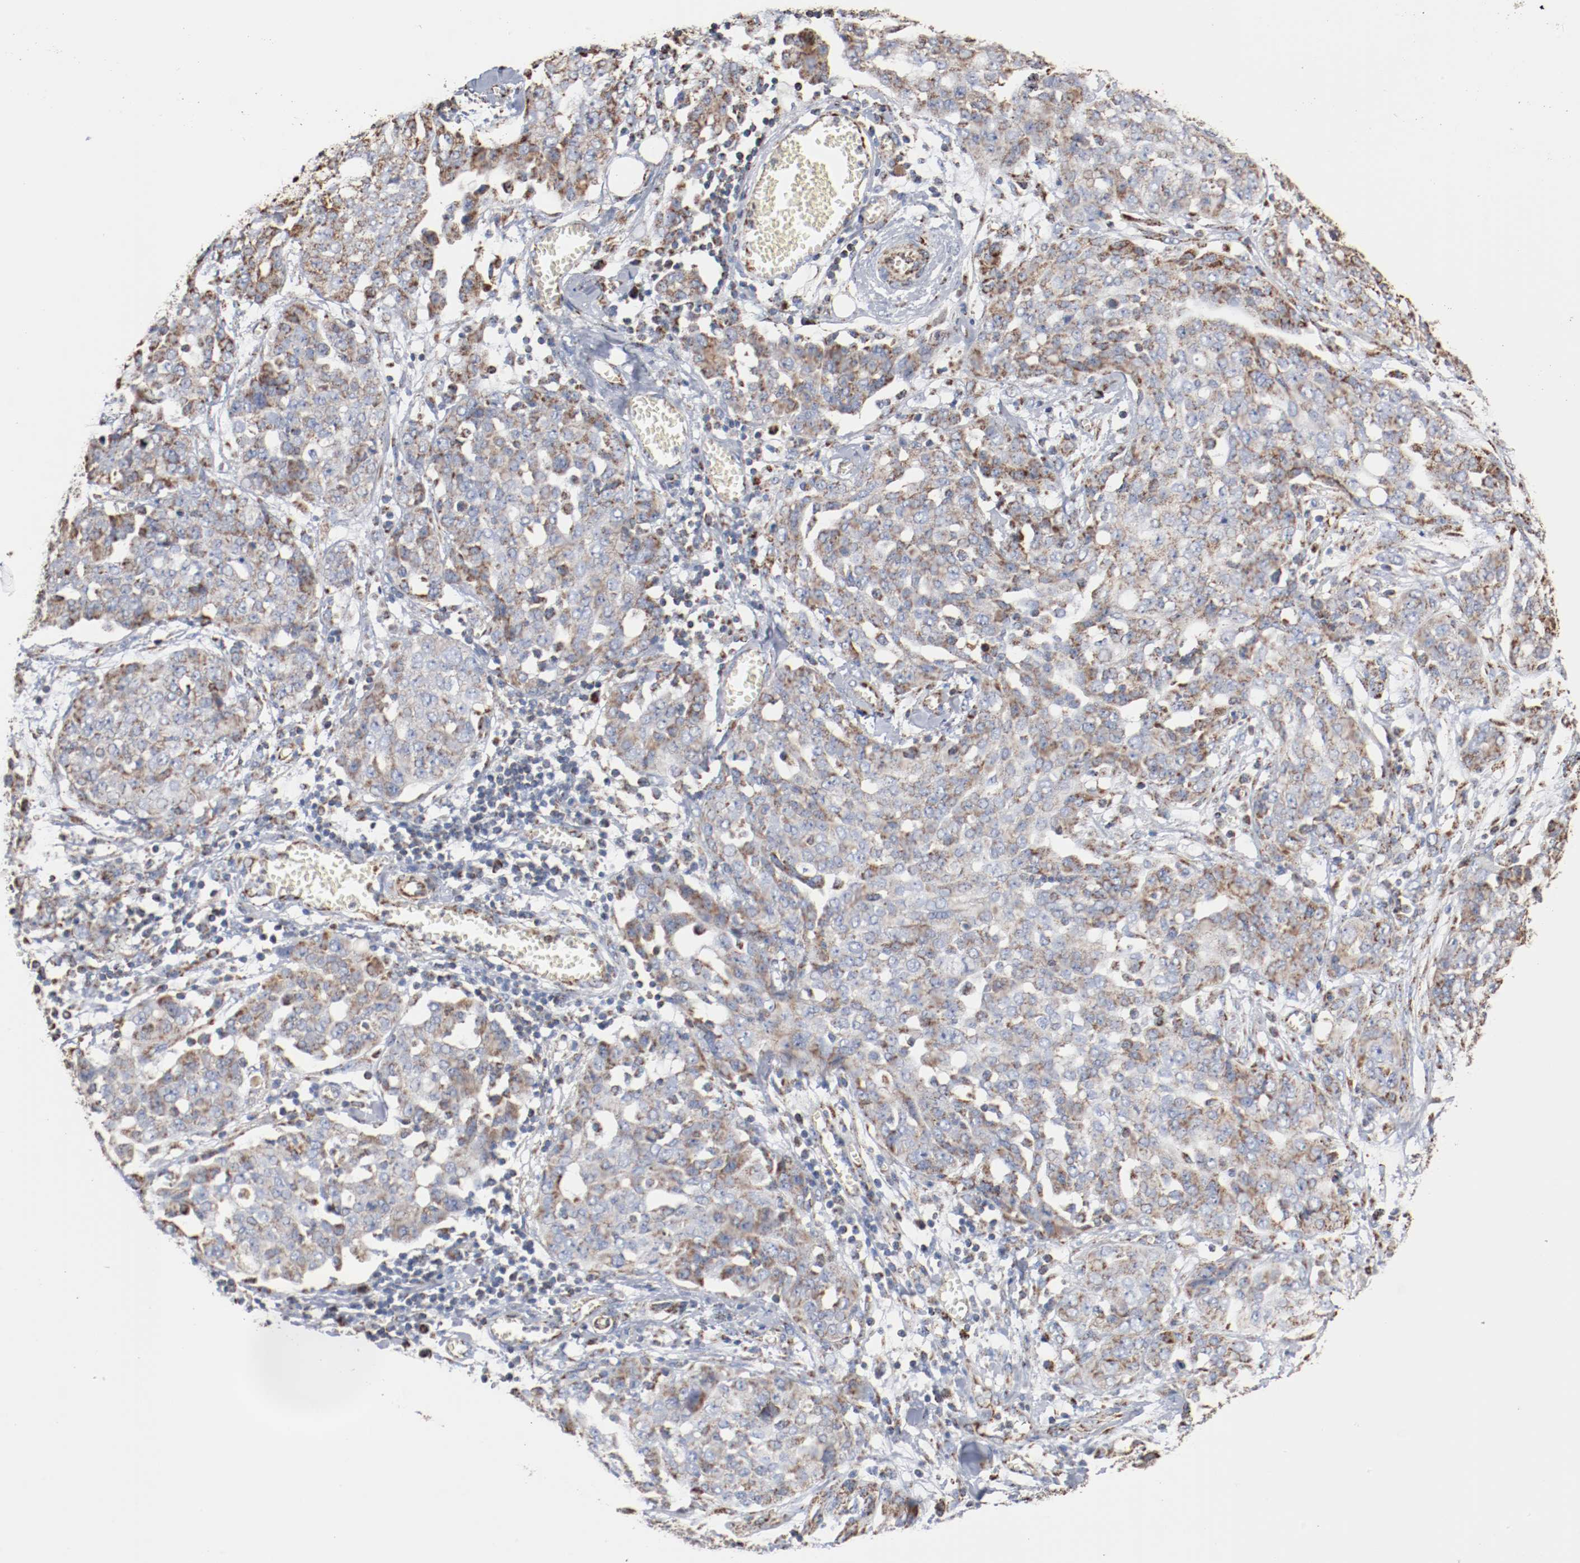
{"staining": {"intensity": "weak", "quantity": "25%-75%", "location": "cytoplasmic/membranous"}, "tissue": "ovarian cancer", "cell_type": "Tumor cells", "image_type": "cancer", "snomed": [{"axis": "morphology", "description": "Cystadenocarcinoma, serous, NOS"}, {"axis": "topography", "description": "Soft tissue"}, {"axis": "topography", "description": "Ovary"}], "caption": "The image displays a brown stain indicating the presence of a protein in the cytoplasmic/membranous of tumor cells in ovarian serous cystadenocarcinoma.", "gene": "NDUFS4", "patient": {"sex": "female", "age": 57}}